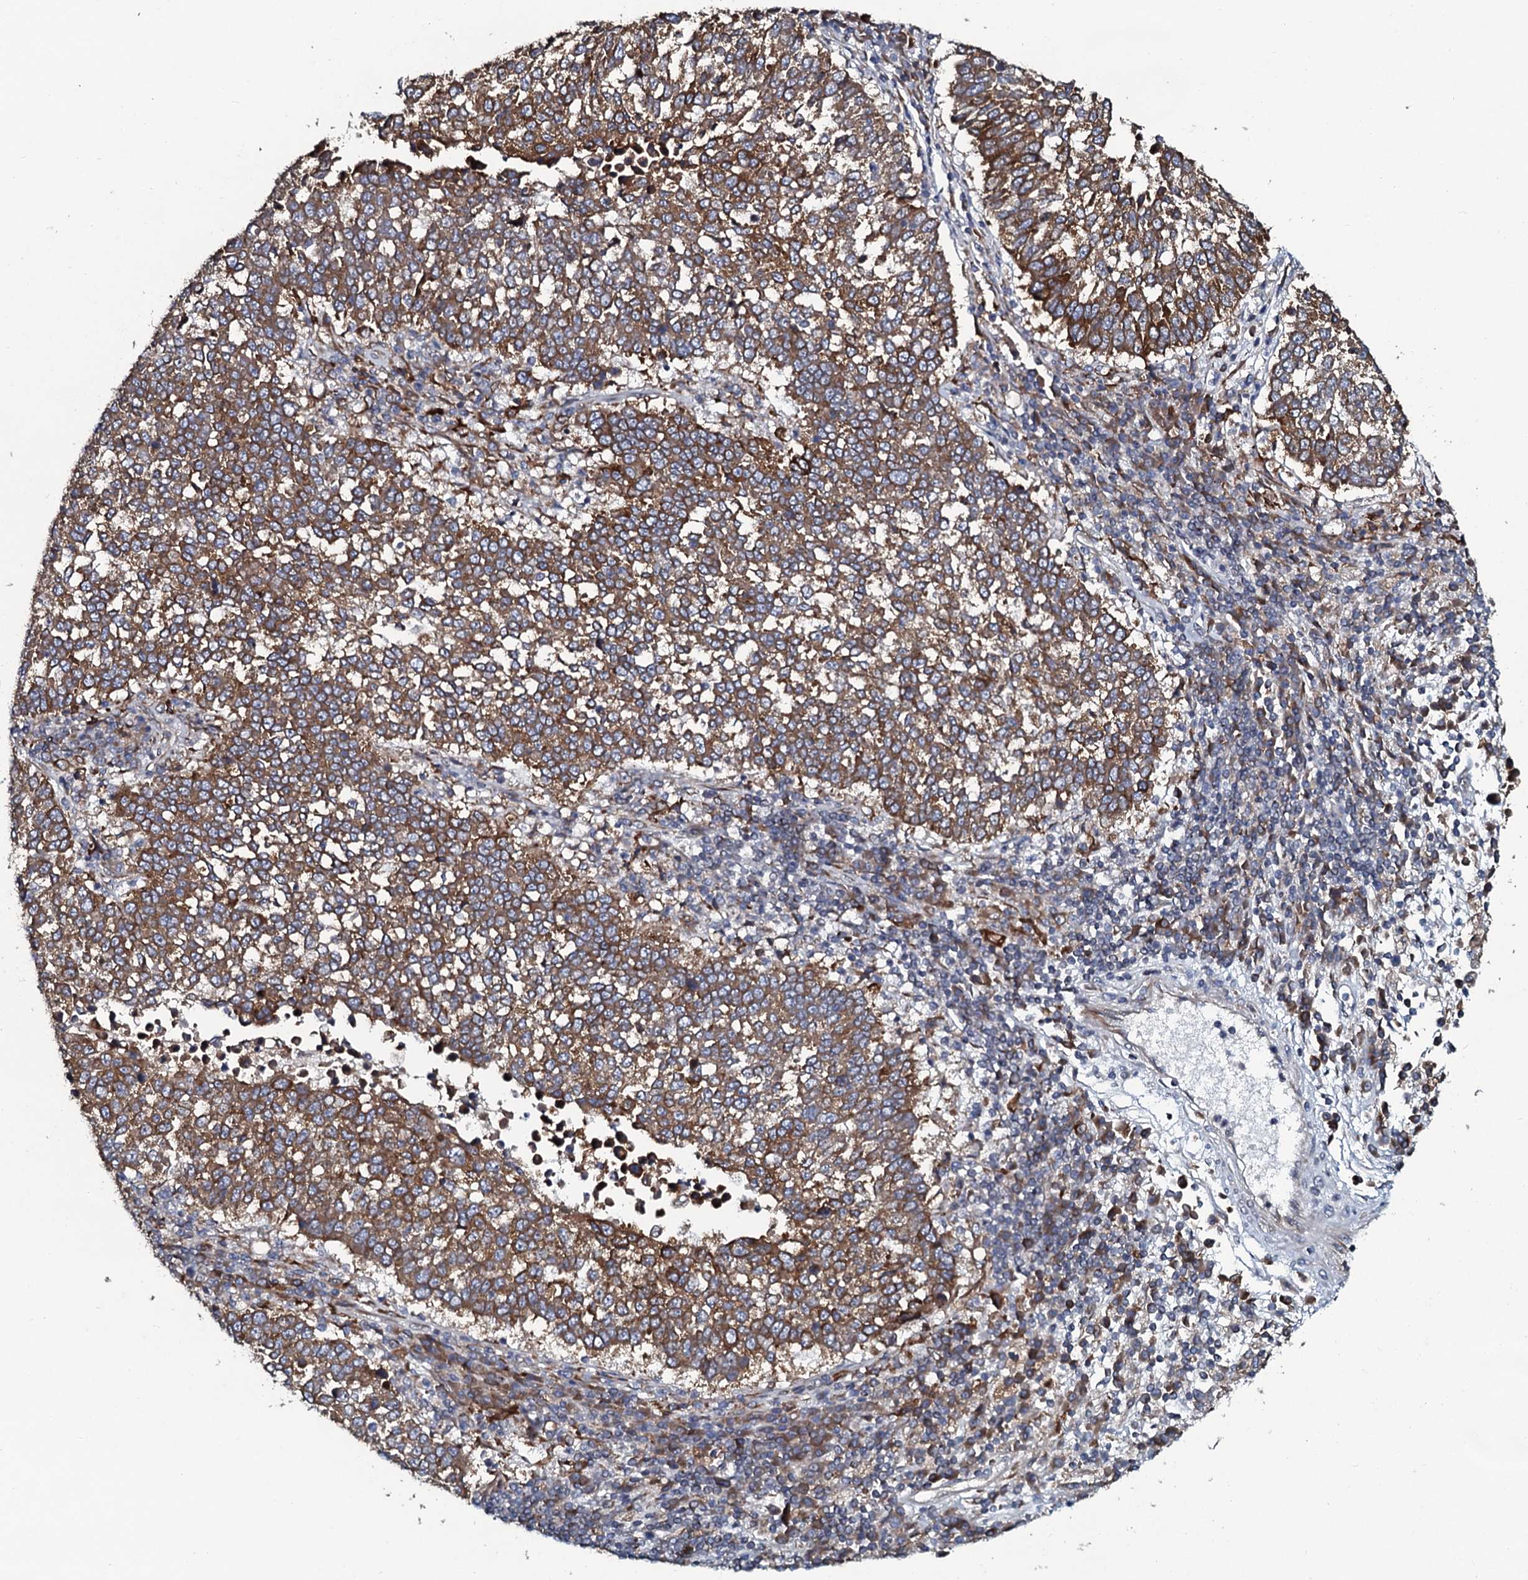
{"staining": {"intensity": "moderate", "quantity": ">75%", "location": "cytoplasmic/membranous"}, "tissue": "lung cancer", "cell_type": "Tumor cells", "image_type": "cancer", "snomed": [{"axis": "morphology", "description": "Squamous cell carcinoma, NOS"}, {"axis": "topography", "description": "Lung"}], "caption": "Protein analysis of lung cancer (squamous cell carcinoma) tissue displays moderate cytoplasmic/membranous positivity in approximately >75% of tumor cells.", "gene": "TMEM151A", "patient": {"sex": "male", "age": 73}}